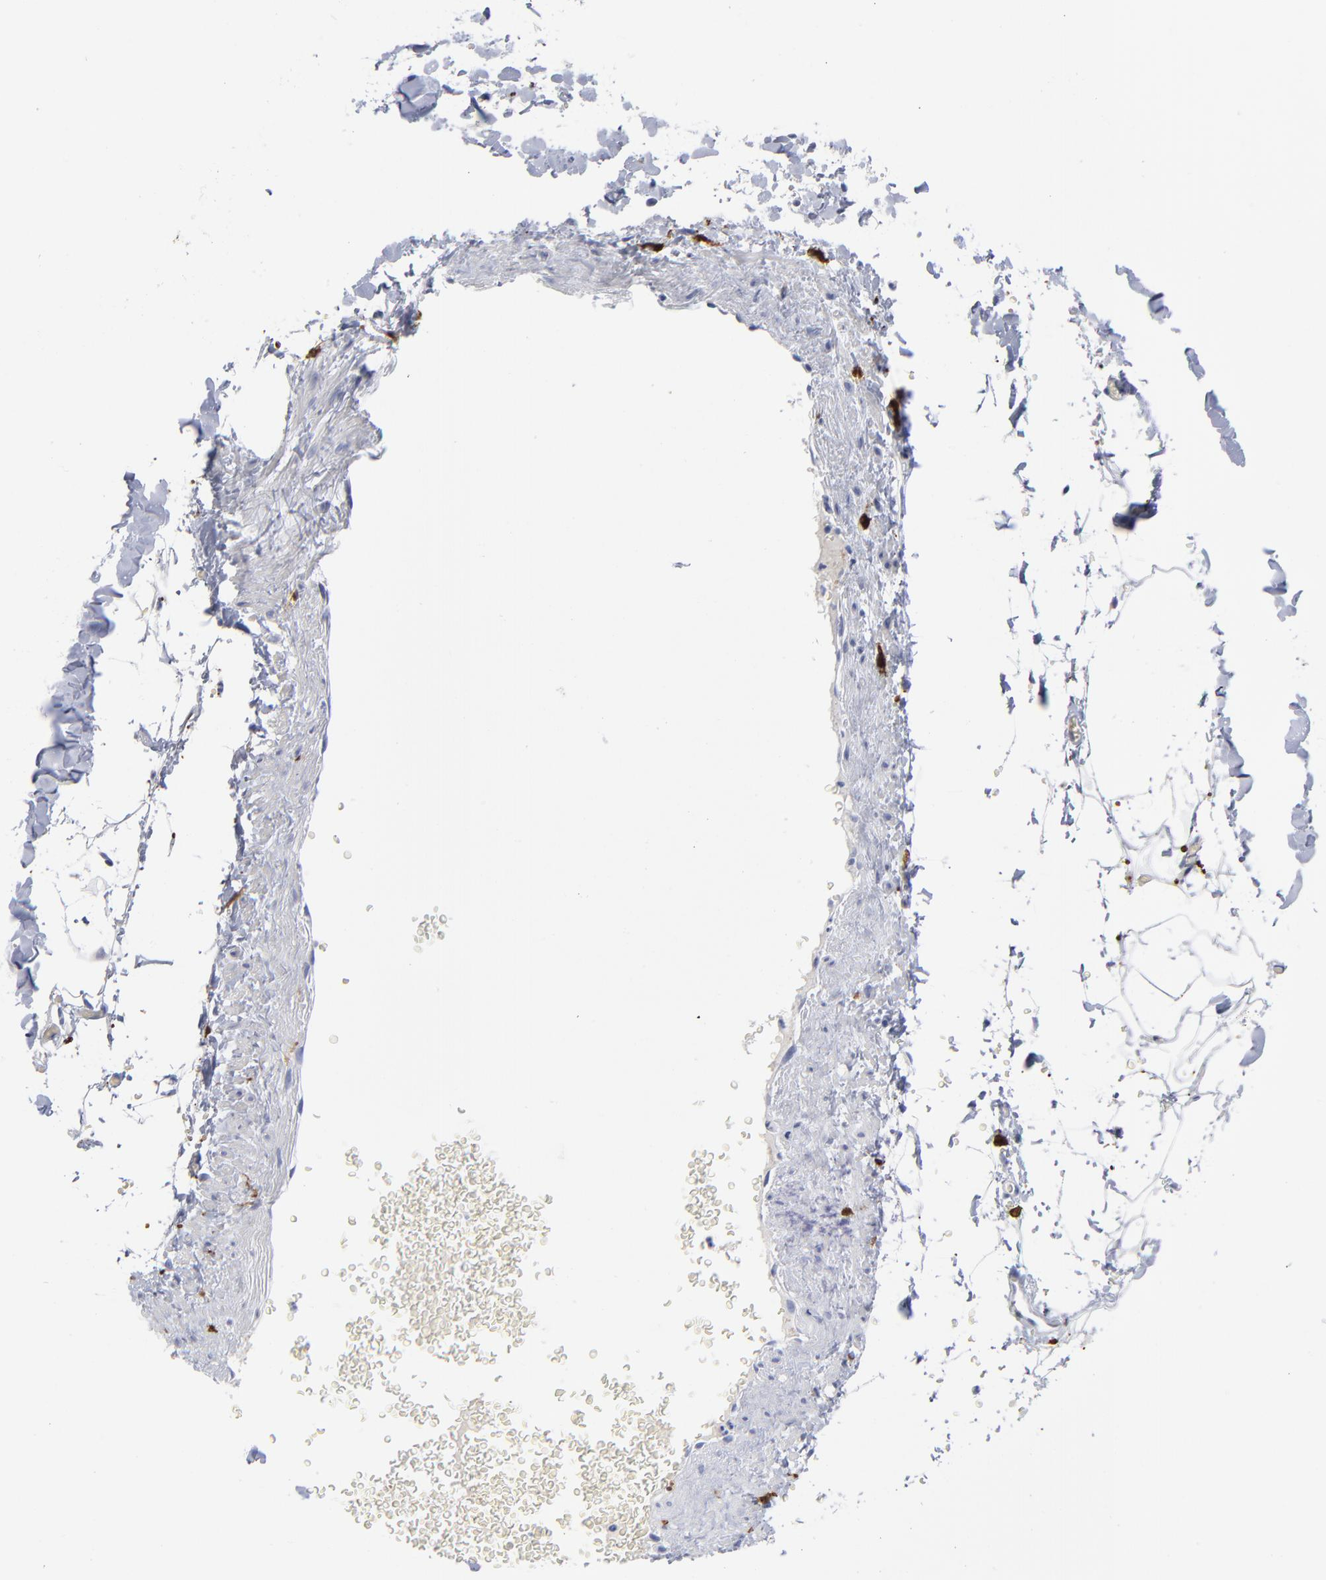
{"staining": {"intensity": "negative", "quantity": "none", "location": "none"}, "tissue": "adipose tissue", "cell_type": "Adipocytes", "image_type": "normal", "snomed": [{"axis": "morphology", "description": "Normal tissue, NOS"}, {"axis": "topography", "description": "Soft tissue"}], "caption": "Immunohistochemical staining of benign adipose tissue shows no significant expression in adipocytes.", "gene": "PTP4A1", "patient": {"sex": "male", "age": 72}}